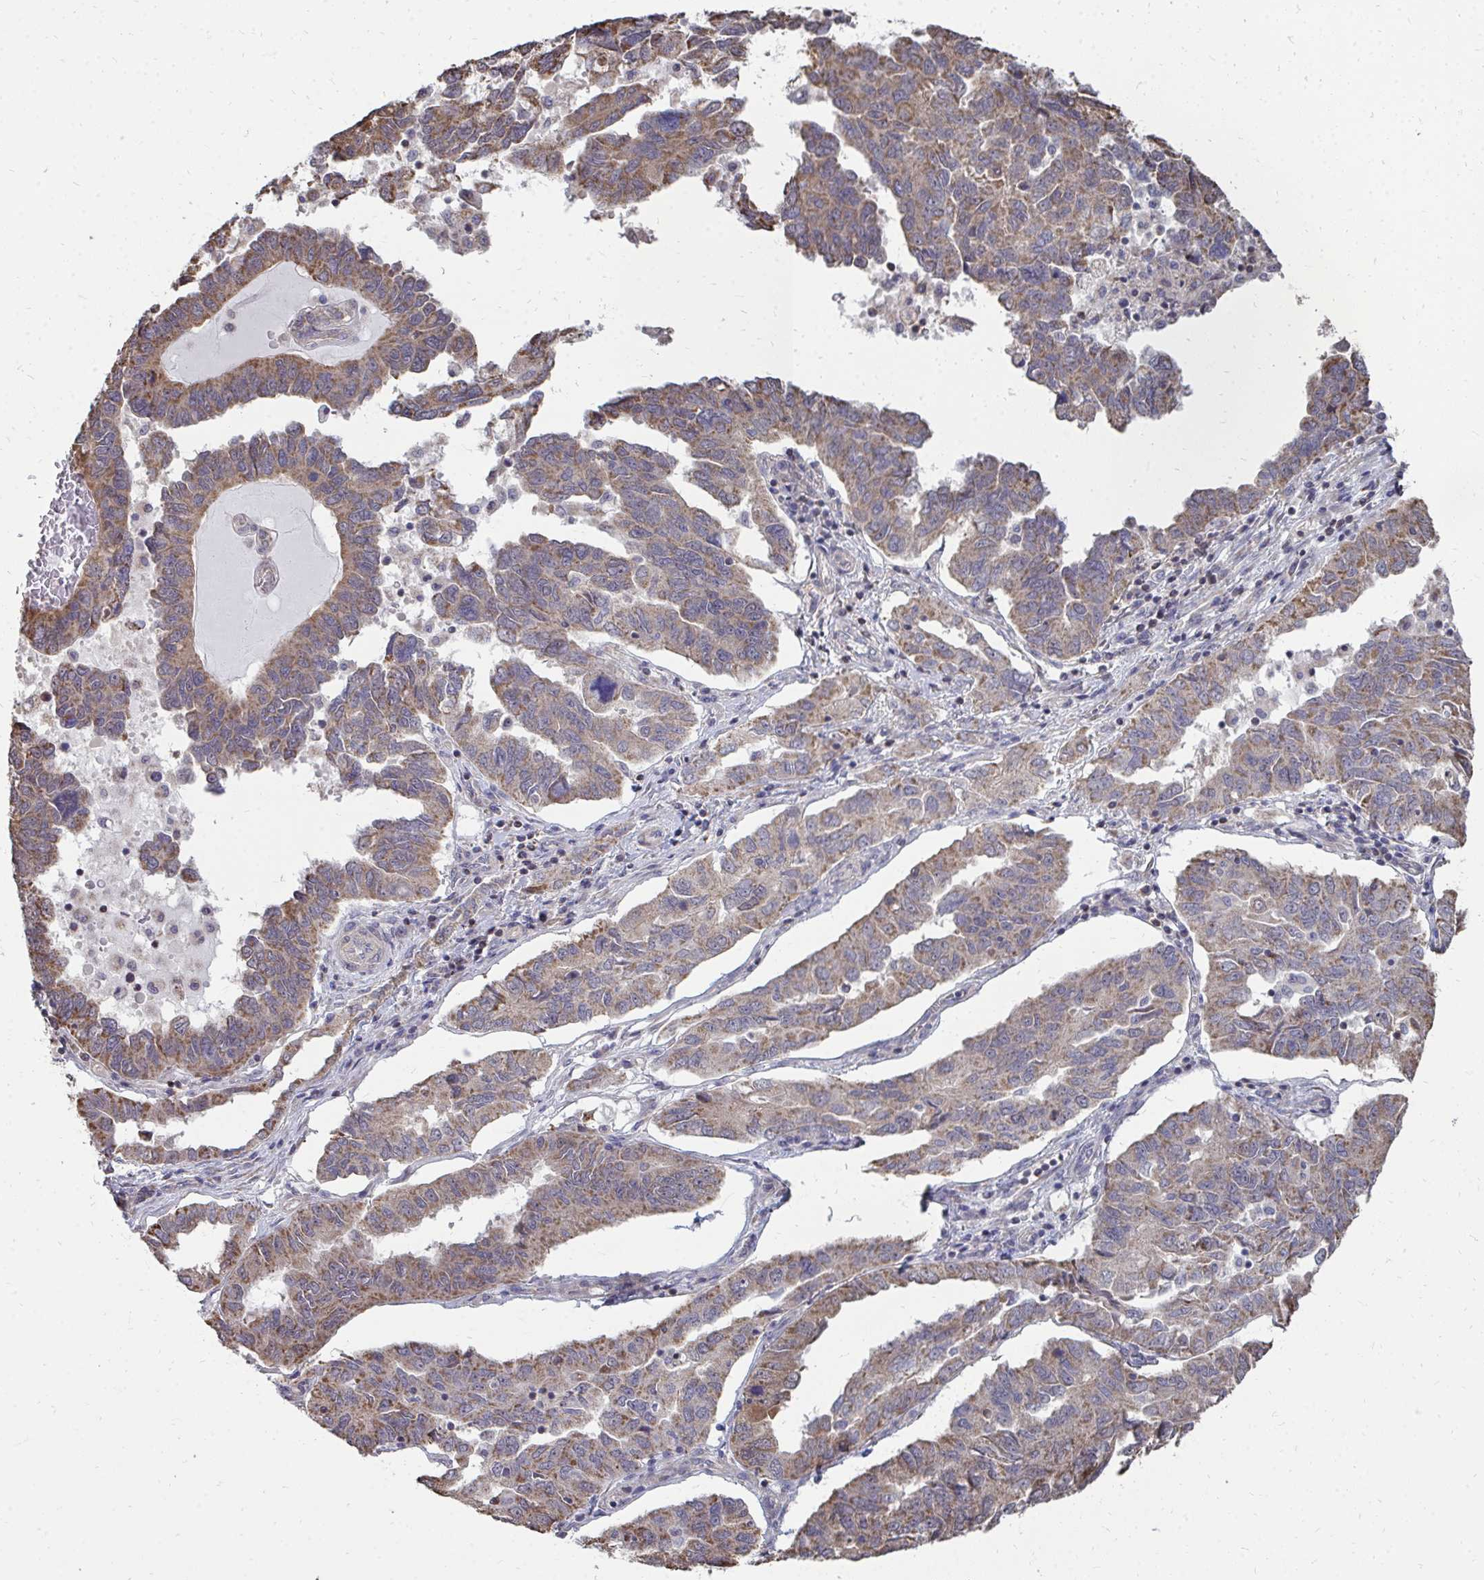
{"staining": {"intensity": "weak", "quantity": ">75%", "location": "cytoplasmic/membranous"}, "tissue": "ovarian cancer", "cell_type": "Tumor cells", "image_type": "cancer", "snomed": [{"axis": "morphology", "description": "Cystadenocarcinoma, serous, NOS"}, {"axis": "topography", "description": "Ovary"}], "caption": "Human serous cystadenocarcinoma (ovarian) stained with a brown dye reveals weak cytoplasmic/membranous positive staining in approximately >75% of tumor cells.", "gene": "DNAJA2", "patient": {"sex": "female", "age": 64}}